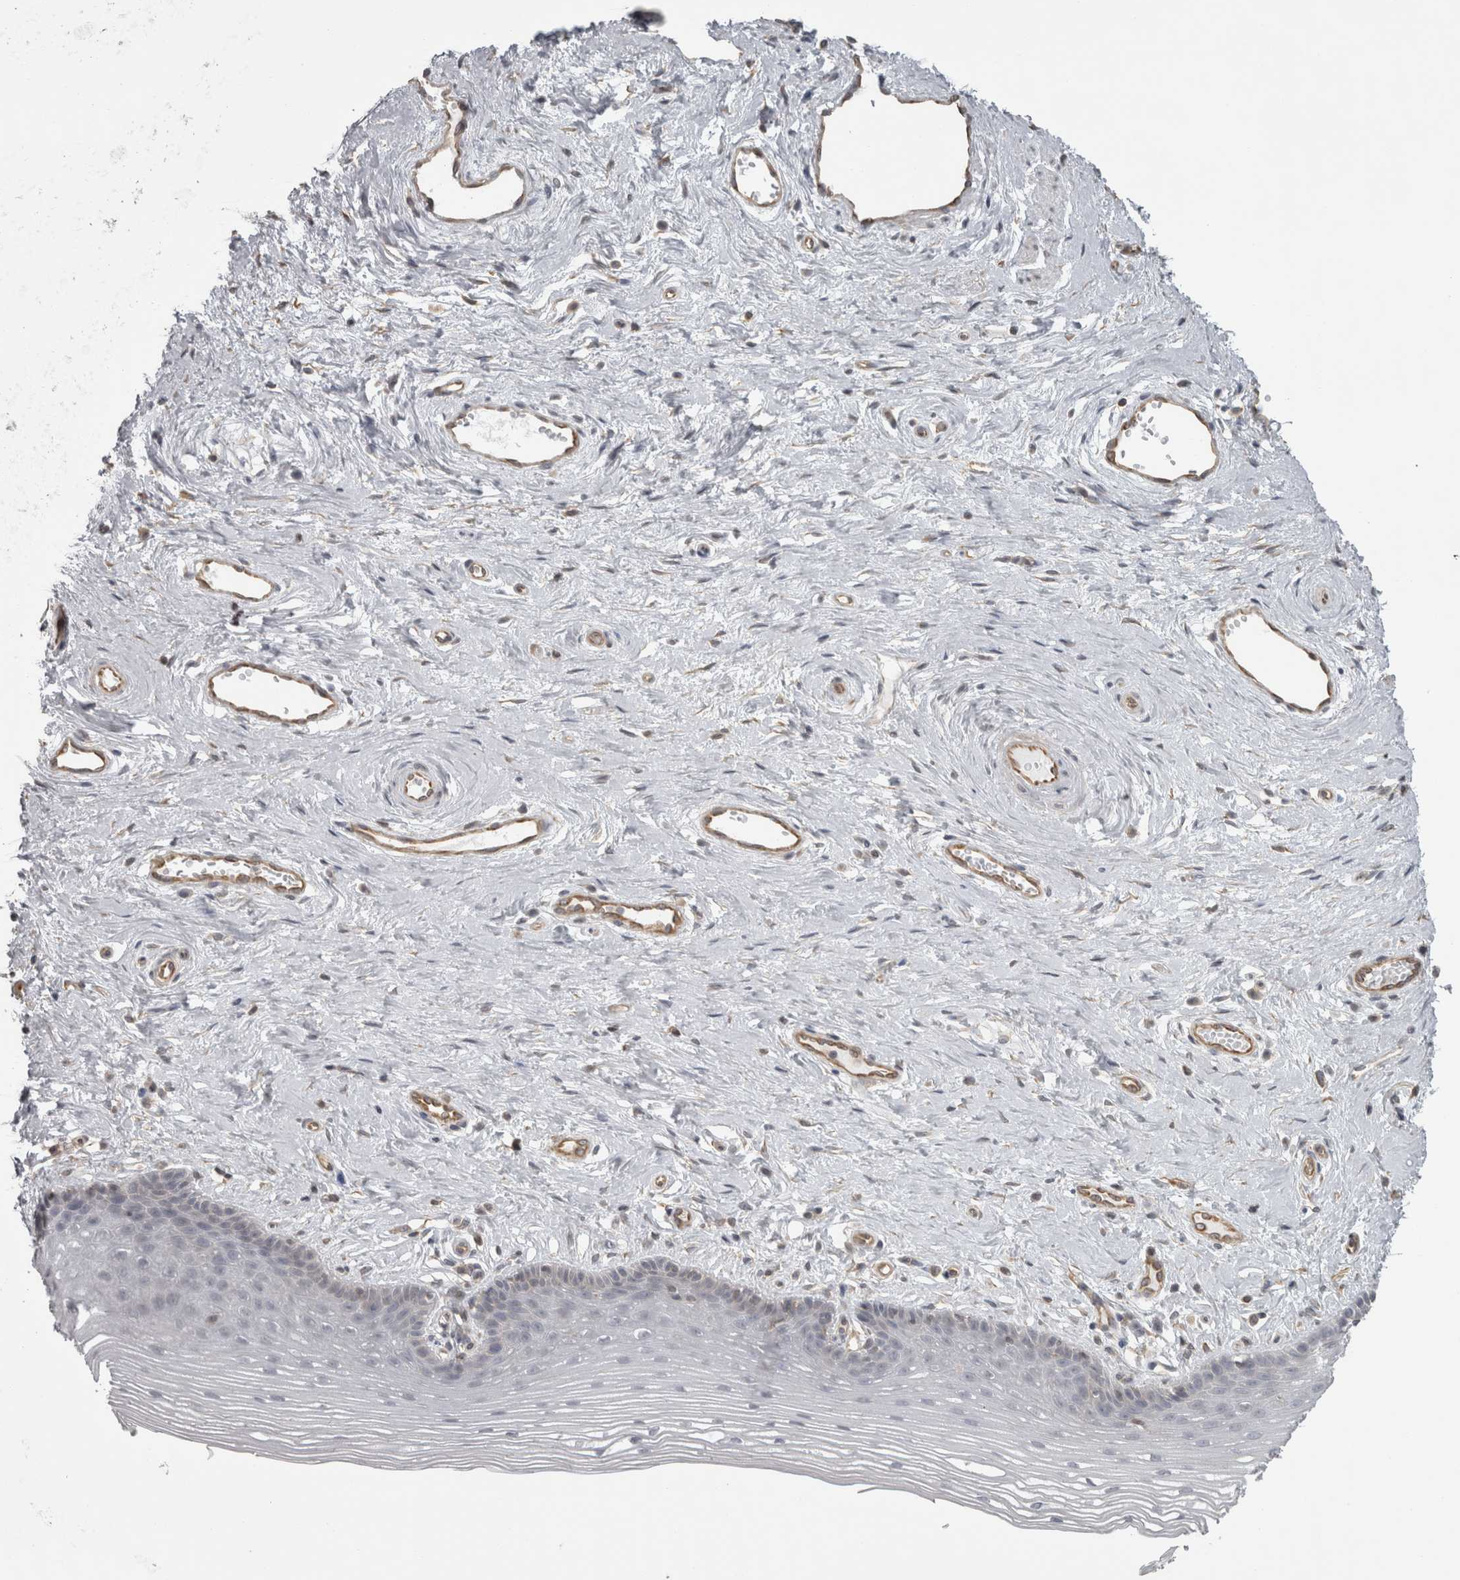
{"staining": {"intensity": "negative", "quantity": "none", "location": "none"}, "tissue": "vagina", "cell_type": "Squamous epithelial cells", "image_type": "normal", "snomed": [{"axis": "morphology", "description": "Normal tissue, NOS"}, {"axis": "topography", "description": "Vagina"}], "caption": "Immunohistochemistry (IHC) of unremarkable vagina exhibits no expression in squamous epithelial cells.", "gene": "PPP1R12B", "patient": {"sex": "female", "age": 46}}